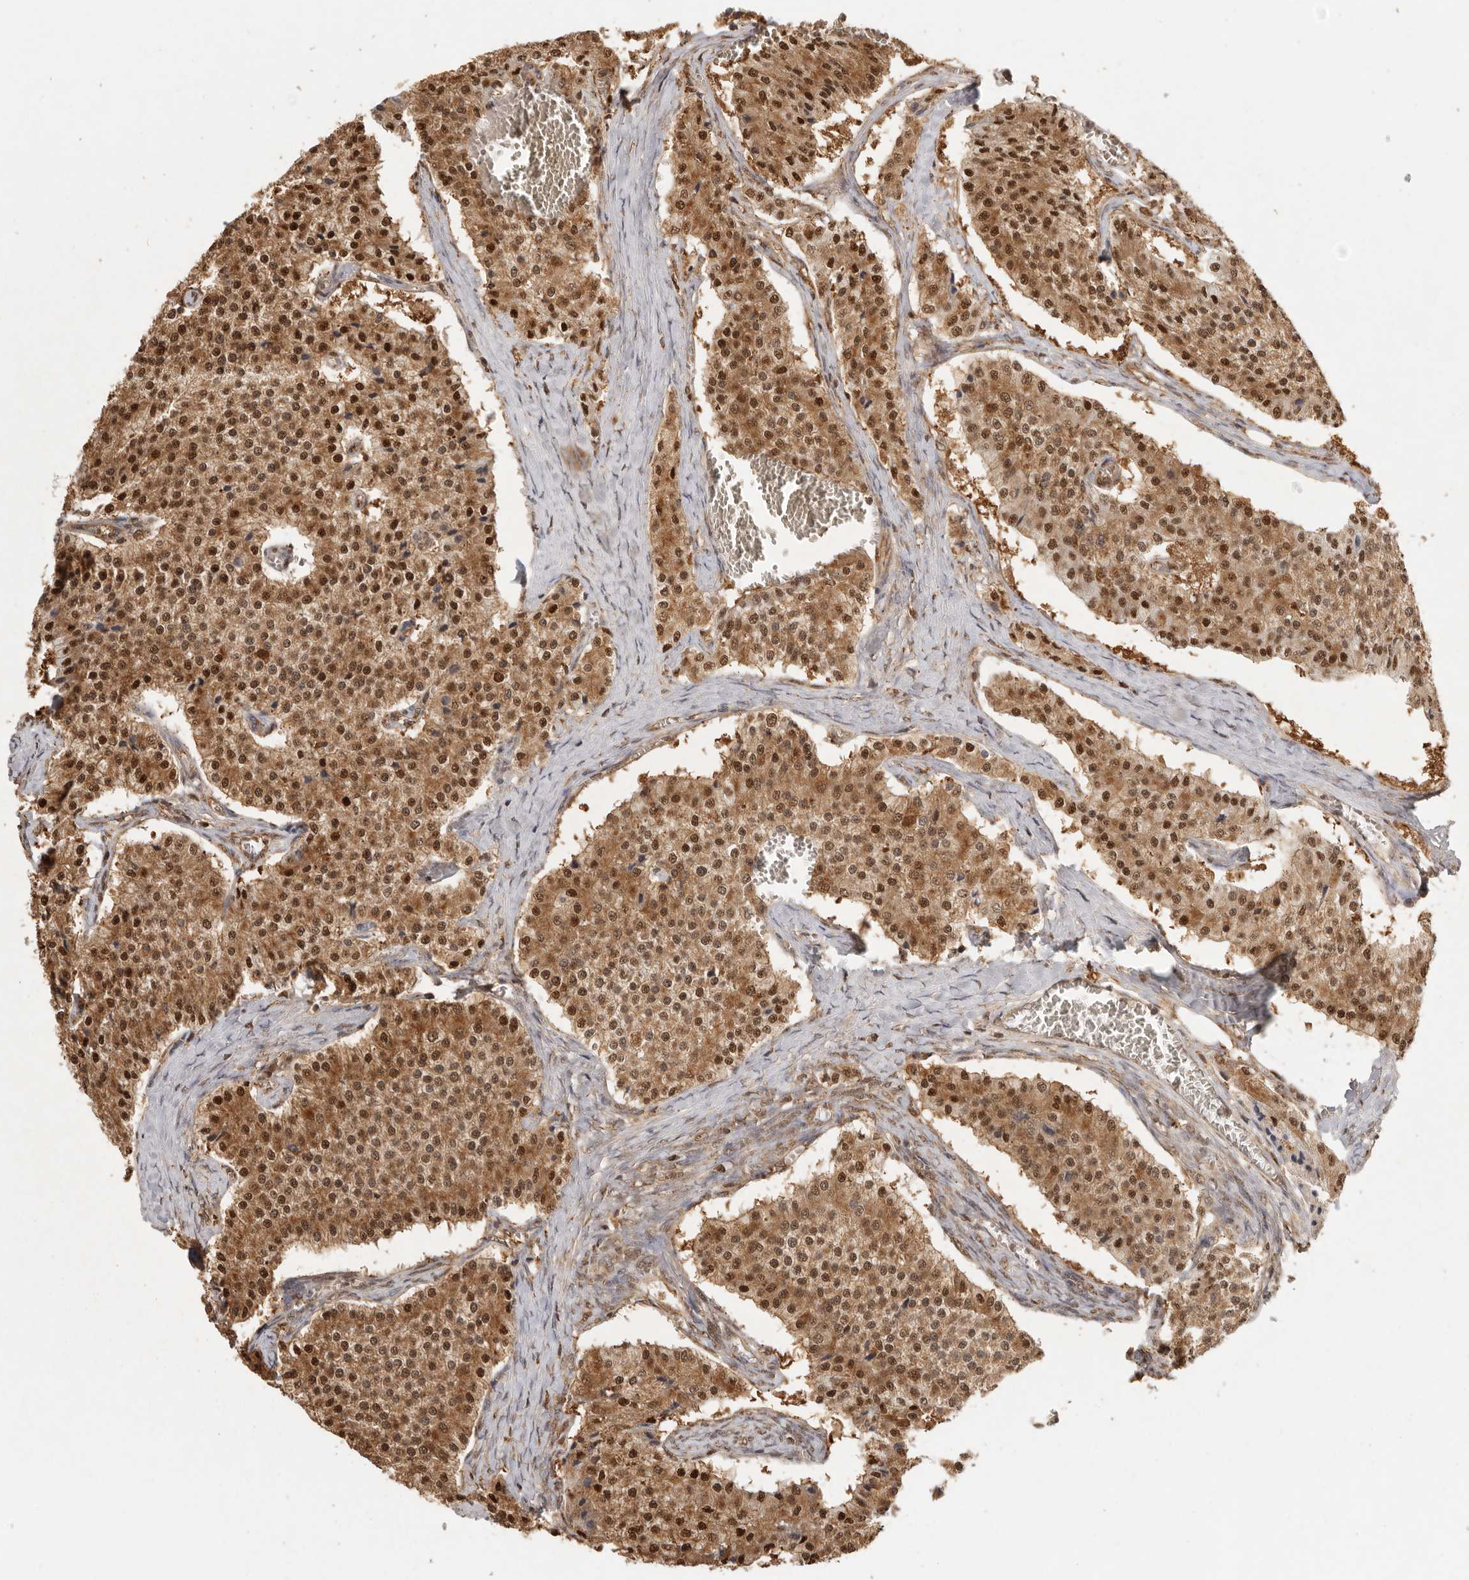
{"staining": {"intensity": "strong", "quantity": ">75%", "location": "cytoplasmic/membranous,nuclear"}, "tissue": "carcinoid", "cell_type": "Tumor cells", "image_type": "cancer", "snomed": [{"axis": "morphology", "description": "Carcinoid, malignant, NOS"}, {"axis": "topography", "description": "Colon"}], "caption": "DAB (3,3'-diaminobenzidine) immunohistochemical staining of human malignant carcinoid displays strong cytoplasmic/membranous and nuclear protein expression in about >75% of tumor cells.", "gene": "PSMA5", "patient": {"sex": "female", "age": 52}}